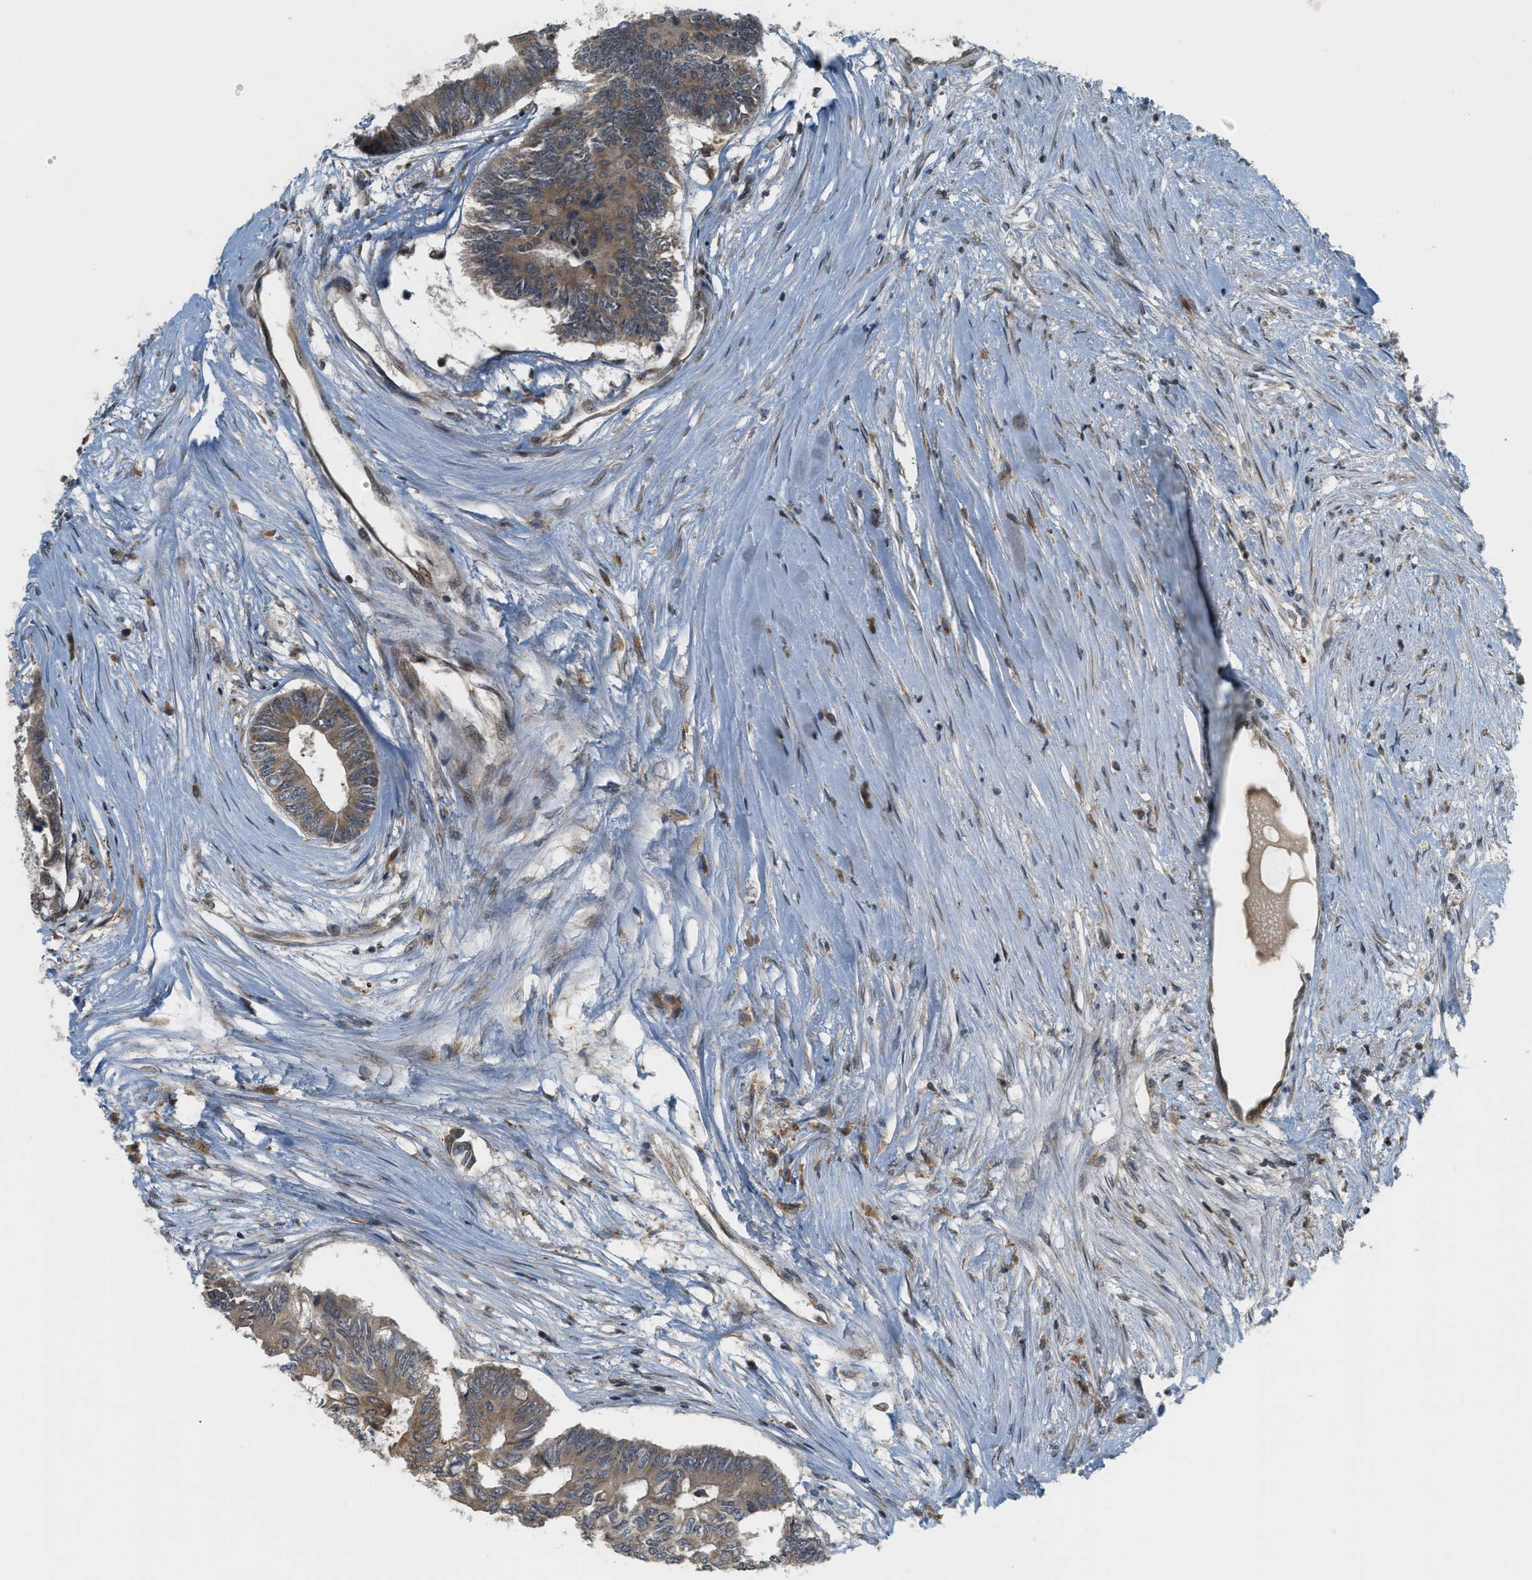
{"staining": {"intensity": "weak", "quantity": ">75%", "location": "cytoplasmic/membranous"}, "tissue": "colorectal cancer", "cell_type": "Tumor cells", "image_type": "cancer", "snomed": [{"axis": "morphology", "description": "Adenocarcinoma, NOS"}, {"axis": "topography", "description": "Rectum"}], "caption": "There is low levels of weak cytoplasmic/membranous expression in tumor cells of colorectal cancer, as demonstrated by immunohistochemical staining (brown color).", "gene": "PRKD1", "patient": {"sex": "male", "age": 63}}